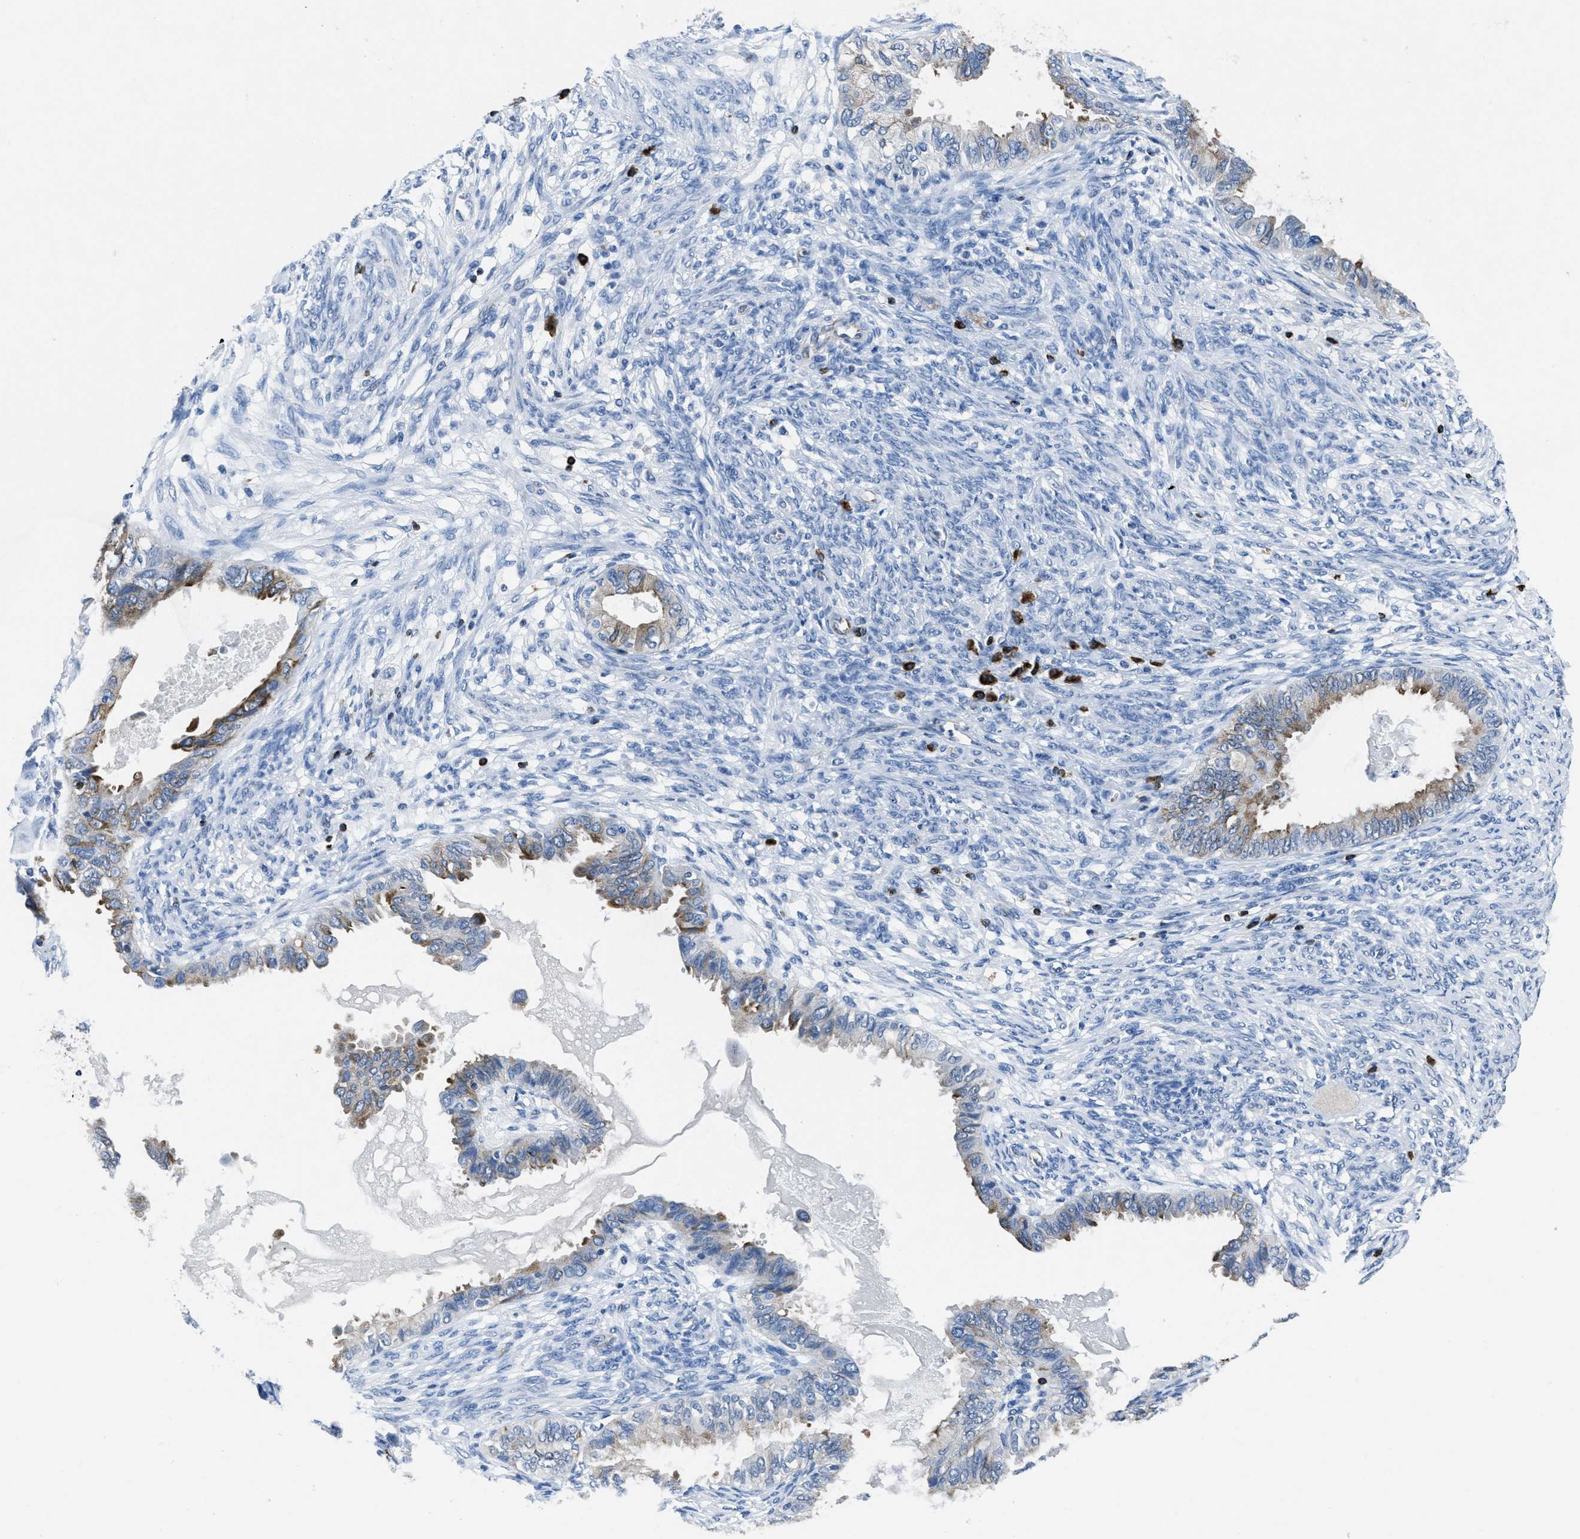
{"staining": {"intensity": "moderate", "quantity": "<25%", "location": "cytoplasmic/membranous"}, "tissue": "cervical cancer", "cell_type": "Tumor cells", "image_type": "cancer", "snomed": [{"axis": "morphology", "description": "Normal tissue, NOS"}, {"axis": "morphology", "description": "Adenocarcinoma, NOS"}, {"axis": "topography", "description": "Cervix"}, {"axis": "topography", "description": "Endometrium"}], "caption": "This histopathology image reveals IHC staining of human cervical adenocarcinoma, with low moderate cytoplasmic/membranous positivity in approximately <25% of tumor cells.", "gene": "ITGA3", "patient": {"sex": "female", "age": 86}}